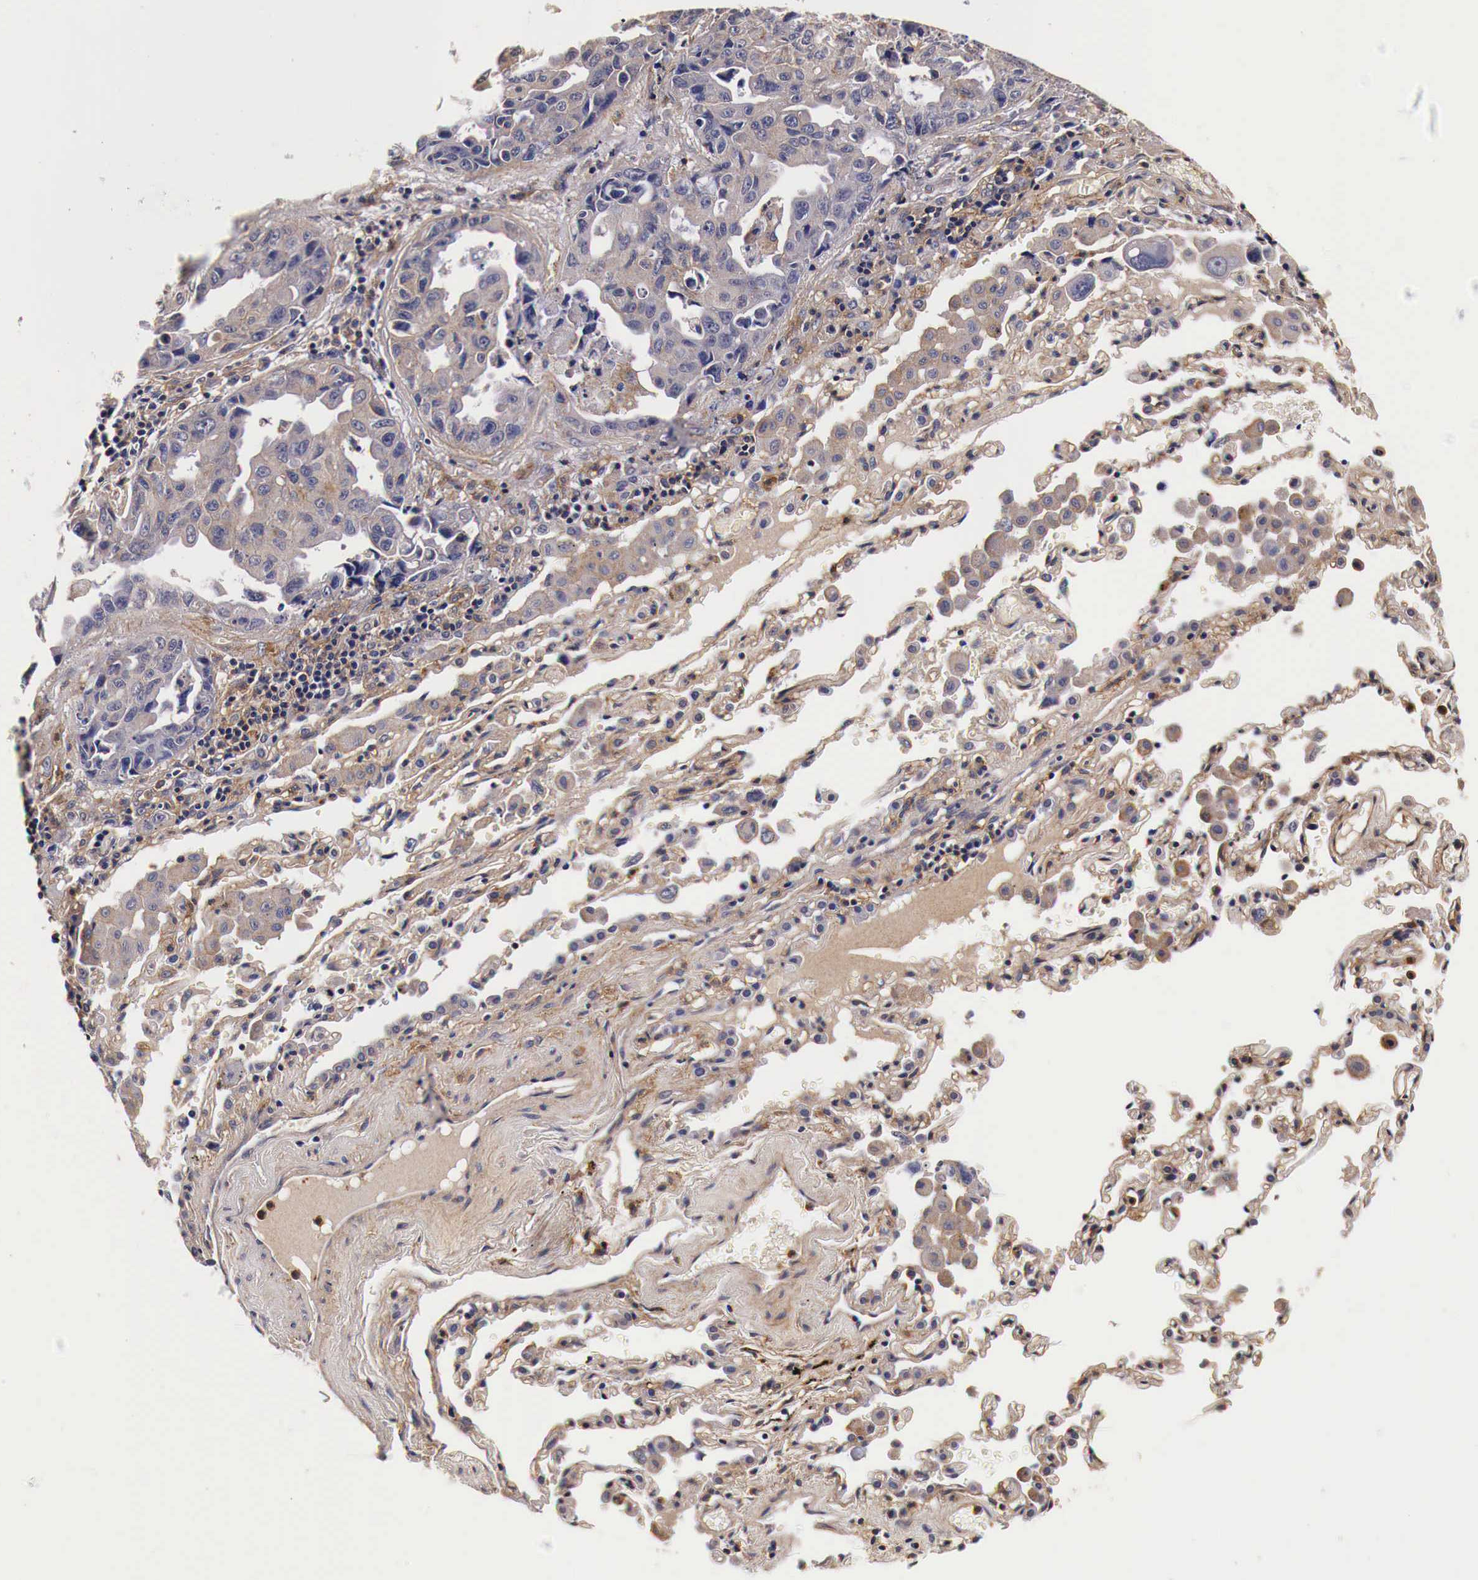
{"staining": {"intensity": "weak", "quantity": "25%-75%", "location": "cytoplasmic/membranous"}, "tissue": "lung cancer", "cell_type": "Tumor cells", "image_type": "cancer", "snomed": [{"axis": "morphology", "description": "Adenocarcinoma, NOS"}, {"axis": "topography", "description": "Lung"}], "caption": "Lung adenocarcinoma stained with immunohistochemistry displays weak cytoplasmic/membranous expression in about 25%-75% of tumor cells. The protein is shown in brown color, while the nuclei are stained blue.", "gene": "RP2", "patient": {"sex": "male", "age": 64}}